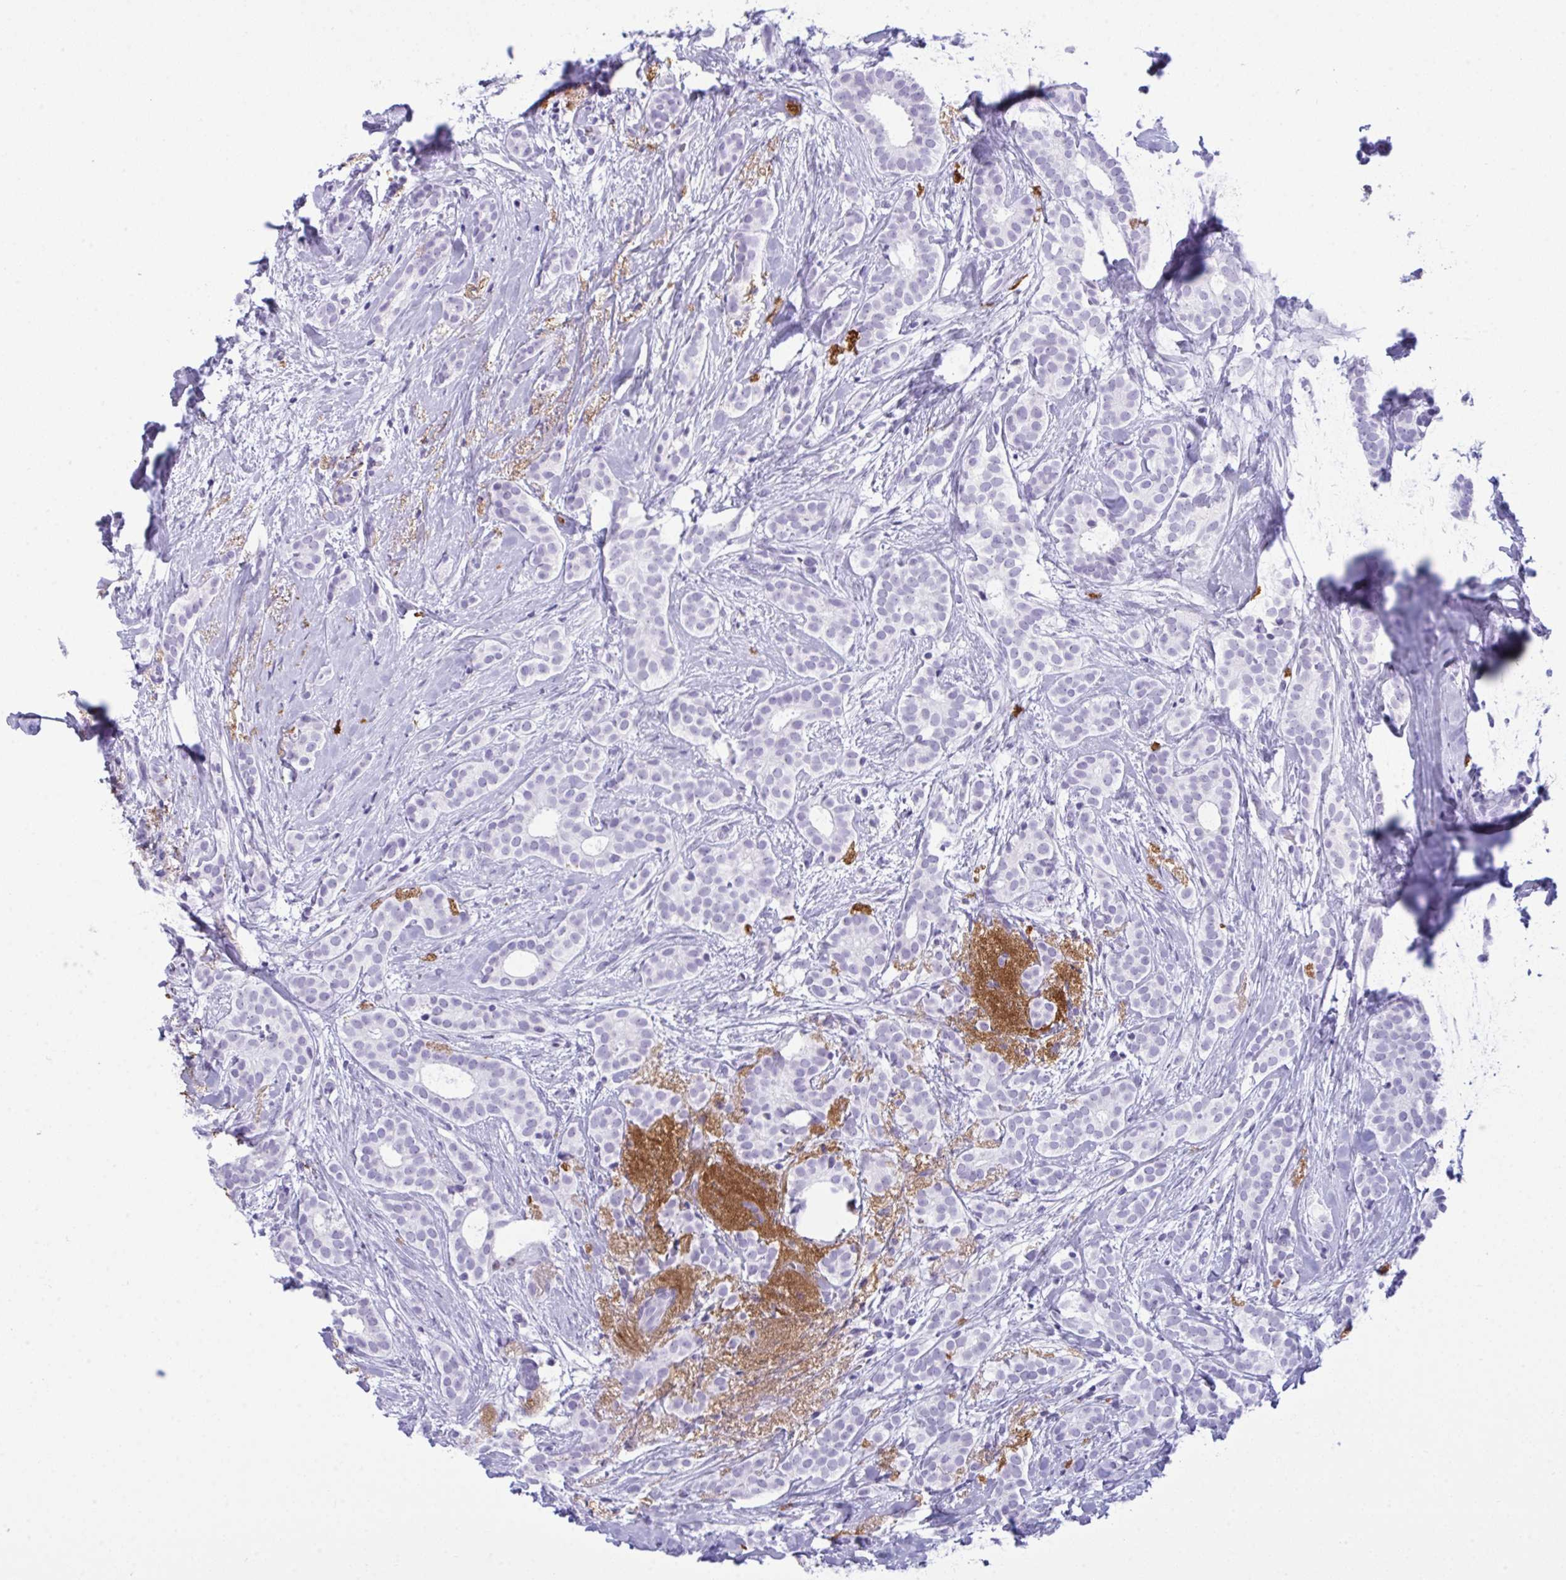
{"staining": {"intensity": "negative", "quantity": "none", "location": "none"}, "tissue": "breast cancer", "cell_type": "Tumor cells", "image_type": "cancer", "snomed": [{"axis": "morphology", "description": "Duct carcinoma"}, {"axis": "topography", "description": "Breast"}], "caption": "IHC micrograph of neoplastic tissue: human infiltrating ductal carcinoma (breast) stained with DAB (3,3'-diaminobenzidine) shows no significant protein staining in tumor cells.", "gene": "ELN", "patient": {"sex": "female", "age": 65}}